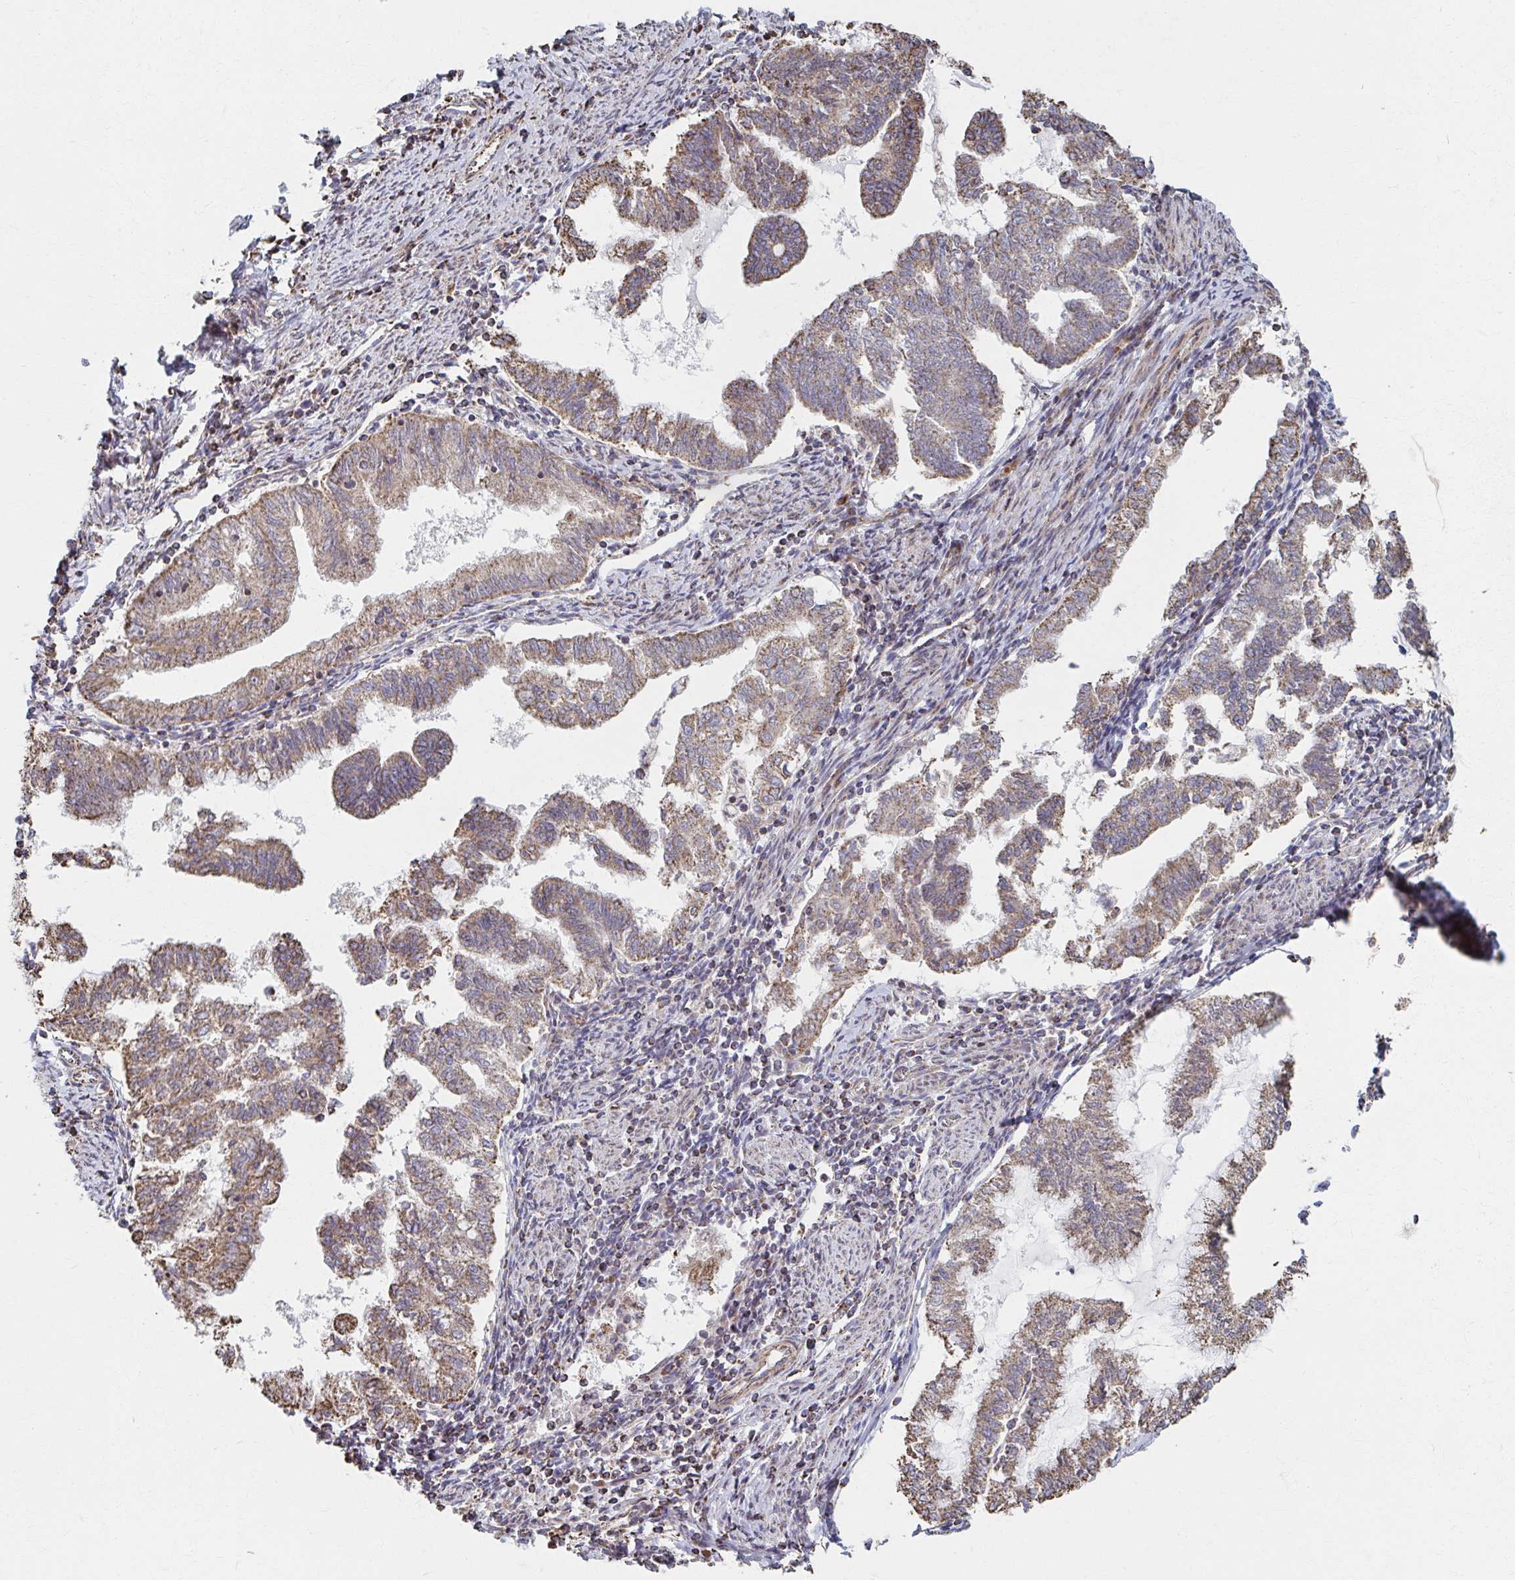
{"staining": {"intensity": "moderate", "quantity": ">75%", "location": "cytoplasmic/membranous"}, "tissue": "endometrial cancer", "cell_type": "Tumor cells", "image_type": "cancer", "snomed": [{"axis": "morphology", "description": "Adenocarcinoma, NOS"}, {"axis": "topography", "description": "Endometrium"}], "caption": "There is medium levels of moderate cytoplasmic/membranous positivity in tumor cells of endometrial cancer, as demonstrated by immunohistochemical staining (brown color).", "gene": "SAT1", "patient": {"sex": "female", "age": 79}}